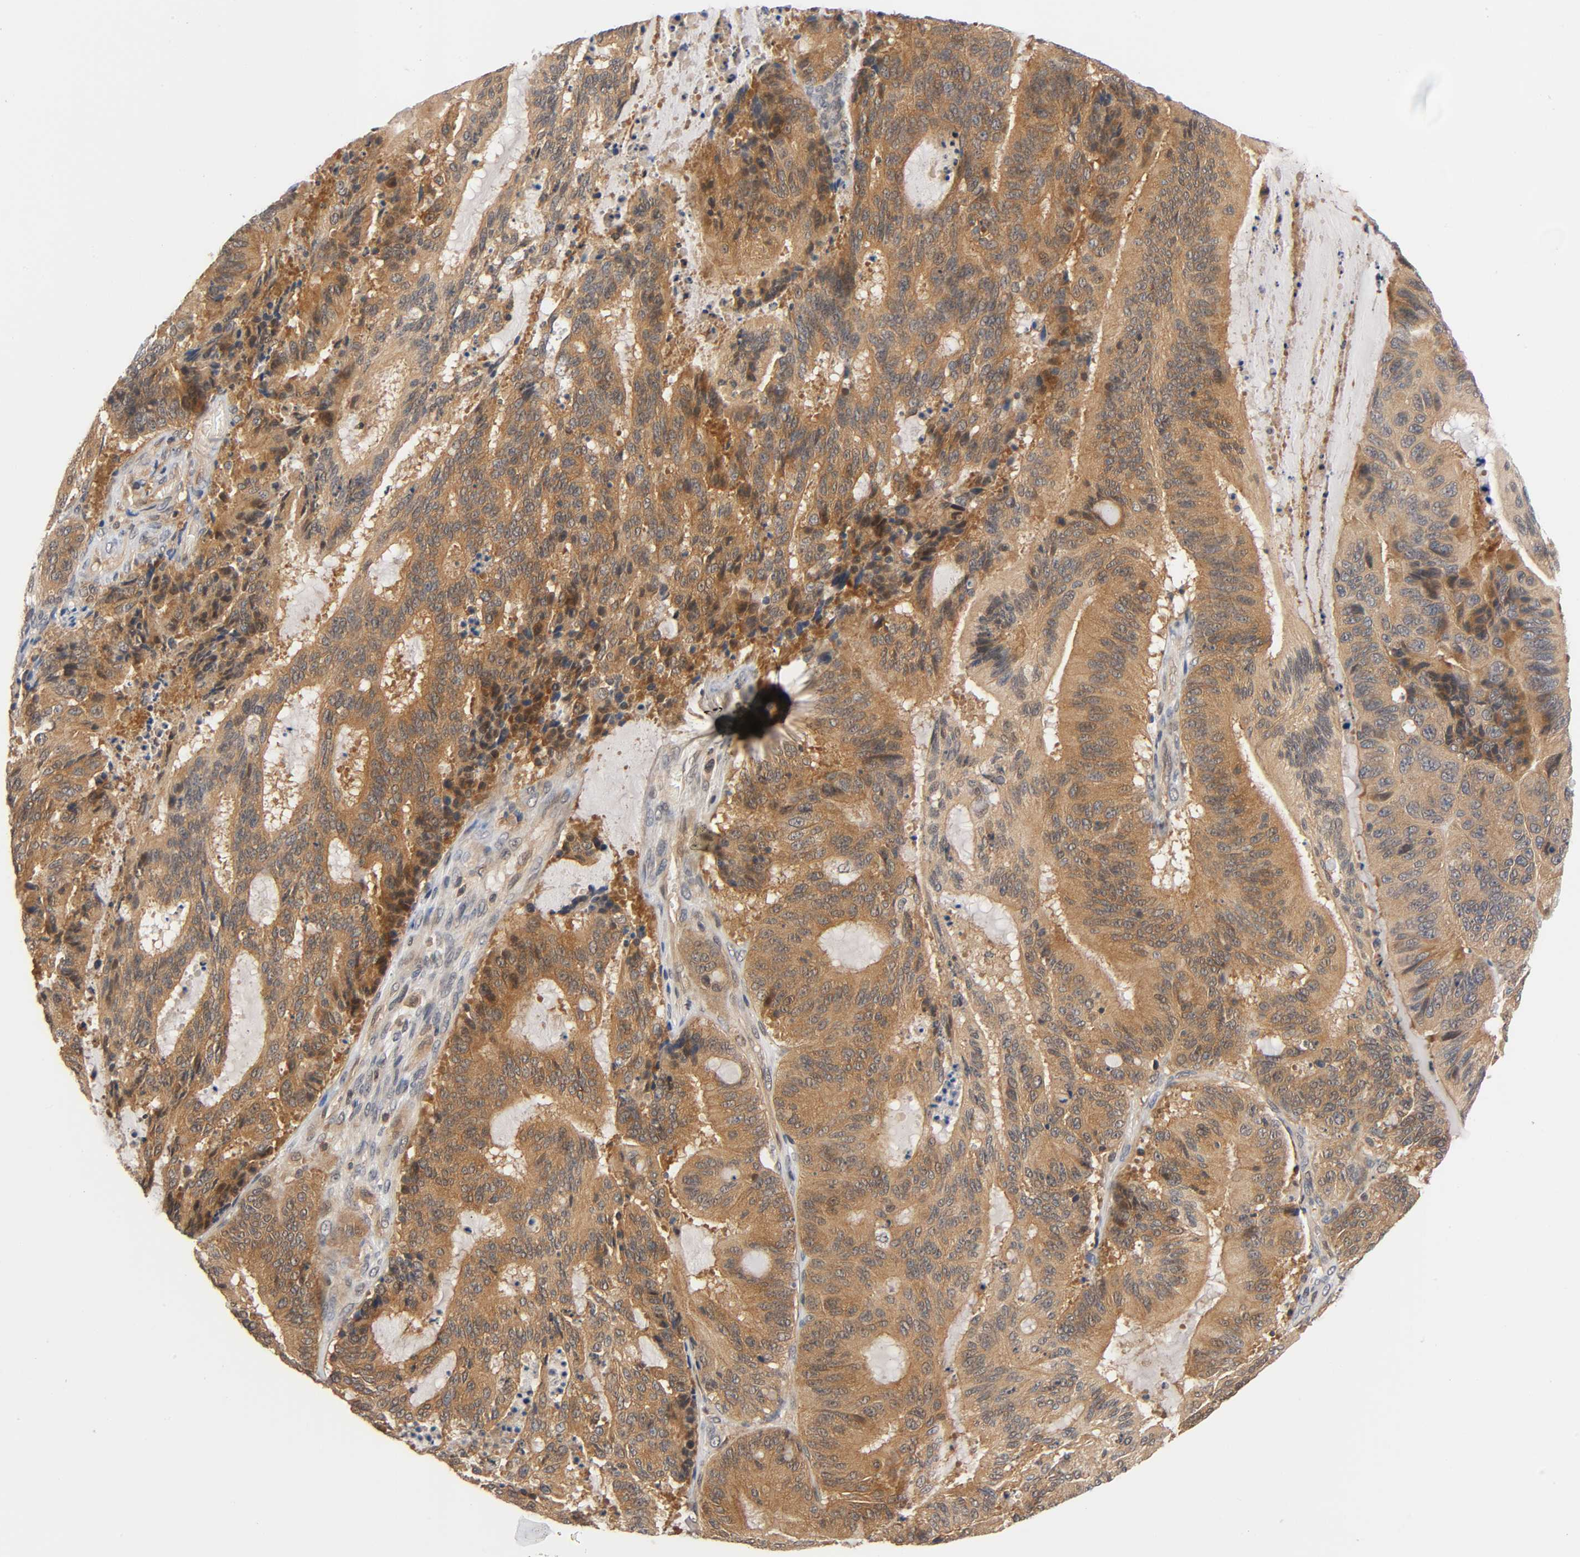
{"staining": {"intensity": "strong", "quantity": ">75%", "location": "cytoplasmic/membranous"}, "tissue": "liver cancer", "cell_type": "Tumor cells", "image_type": "cancer", "snomed": [{"axis": "morphology", "description": "Cholangiocarcinoma"}, {"axis": "topography", "description": "Liver"}], "caption": "Brown immunohistochemical staining in cholangiocarcinoma (liver) exhibits strong cytoplasmic/membranous staining in approximately >75% of tumor cells. Using DAB (3,3'-diaminobenzidine) (brown) and hematoxylin (blue) stains, captured at high magnification using brightfield microscopy.", "gene": "PRKAB1", "patient": {"sex": "female", "age": 73}}